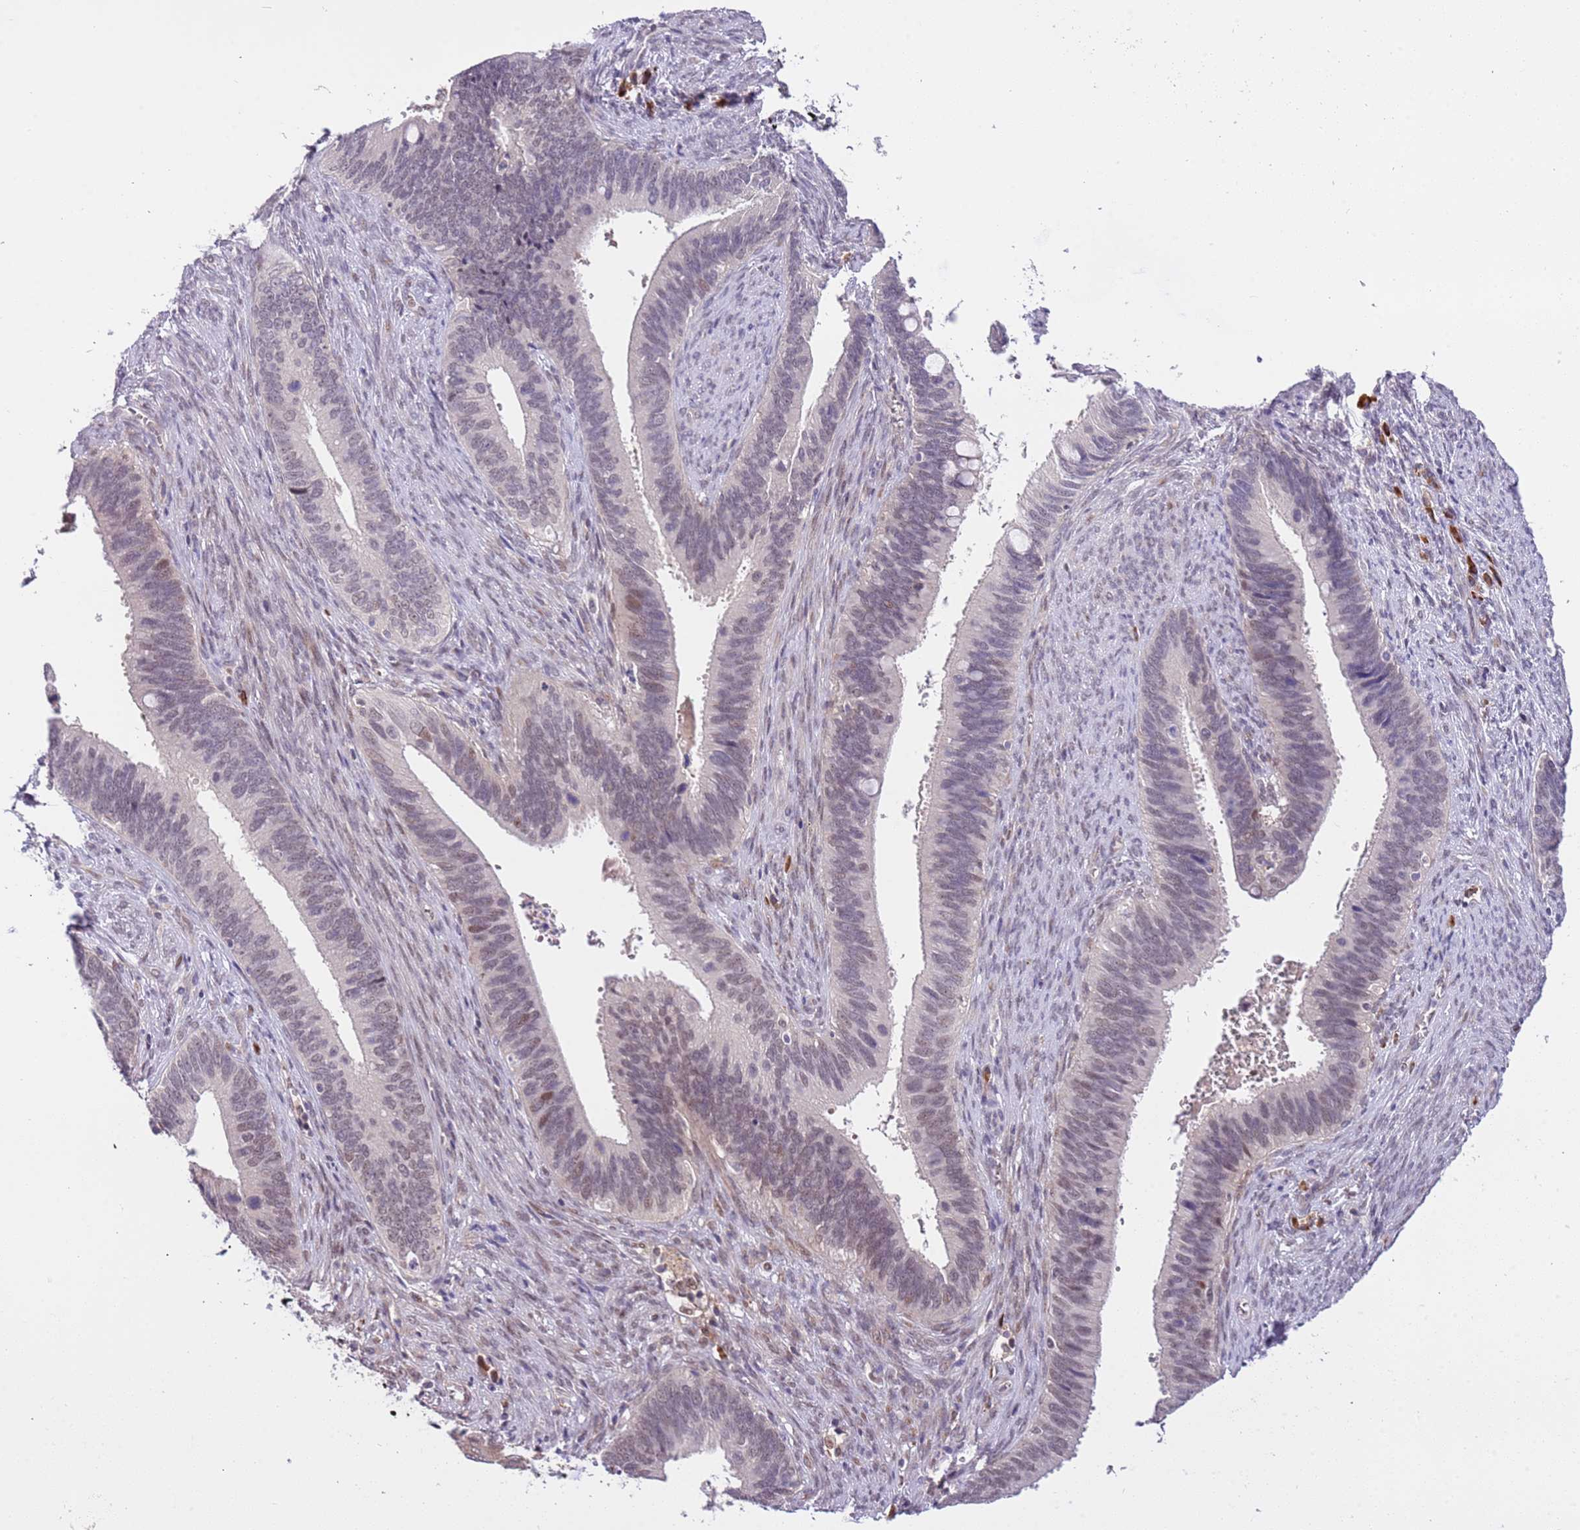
{"staining": {"intensity": "moderate", "quantity": "<25%", "location": "nuclear"}, "tissue": "cervical cancer", "cell_type": "Tumor cells", "image_type": "cancer", "snomed": [{"axis": "morphology", "description": "Adenocarcinoma, NOS"}, {"axis": "topography", "description": "Cervix"}], "caption": "The histopathology image exhibits staining of cervical cancer, revealing moderate nuclear protein staining (brown color) within tumor cells.", "gene": "MAGEF1", "patient": {"sex": "female", "age": 42}}